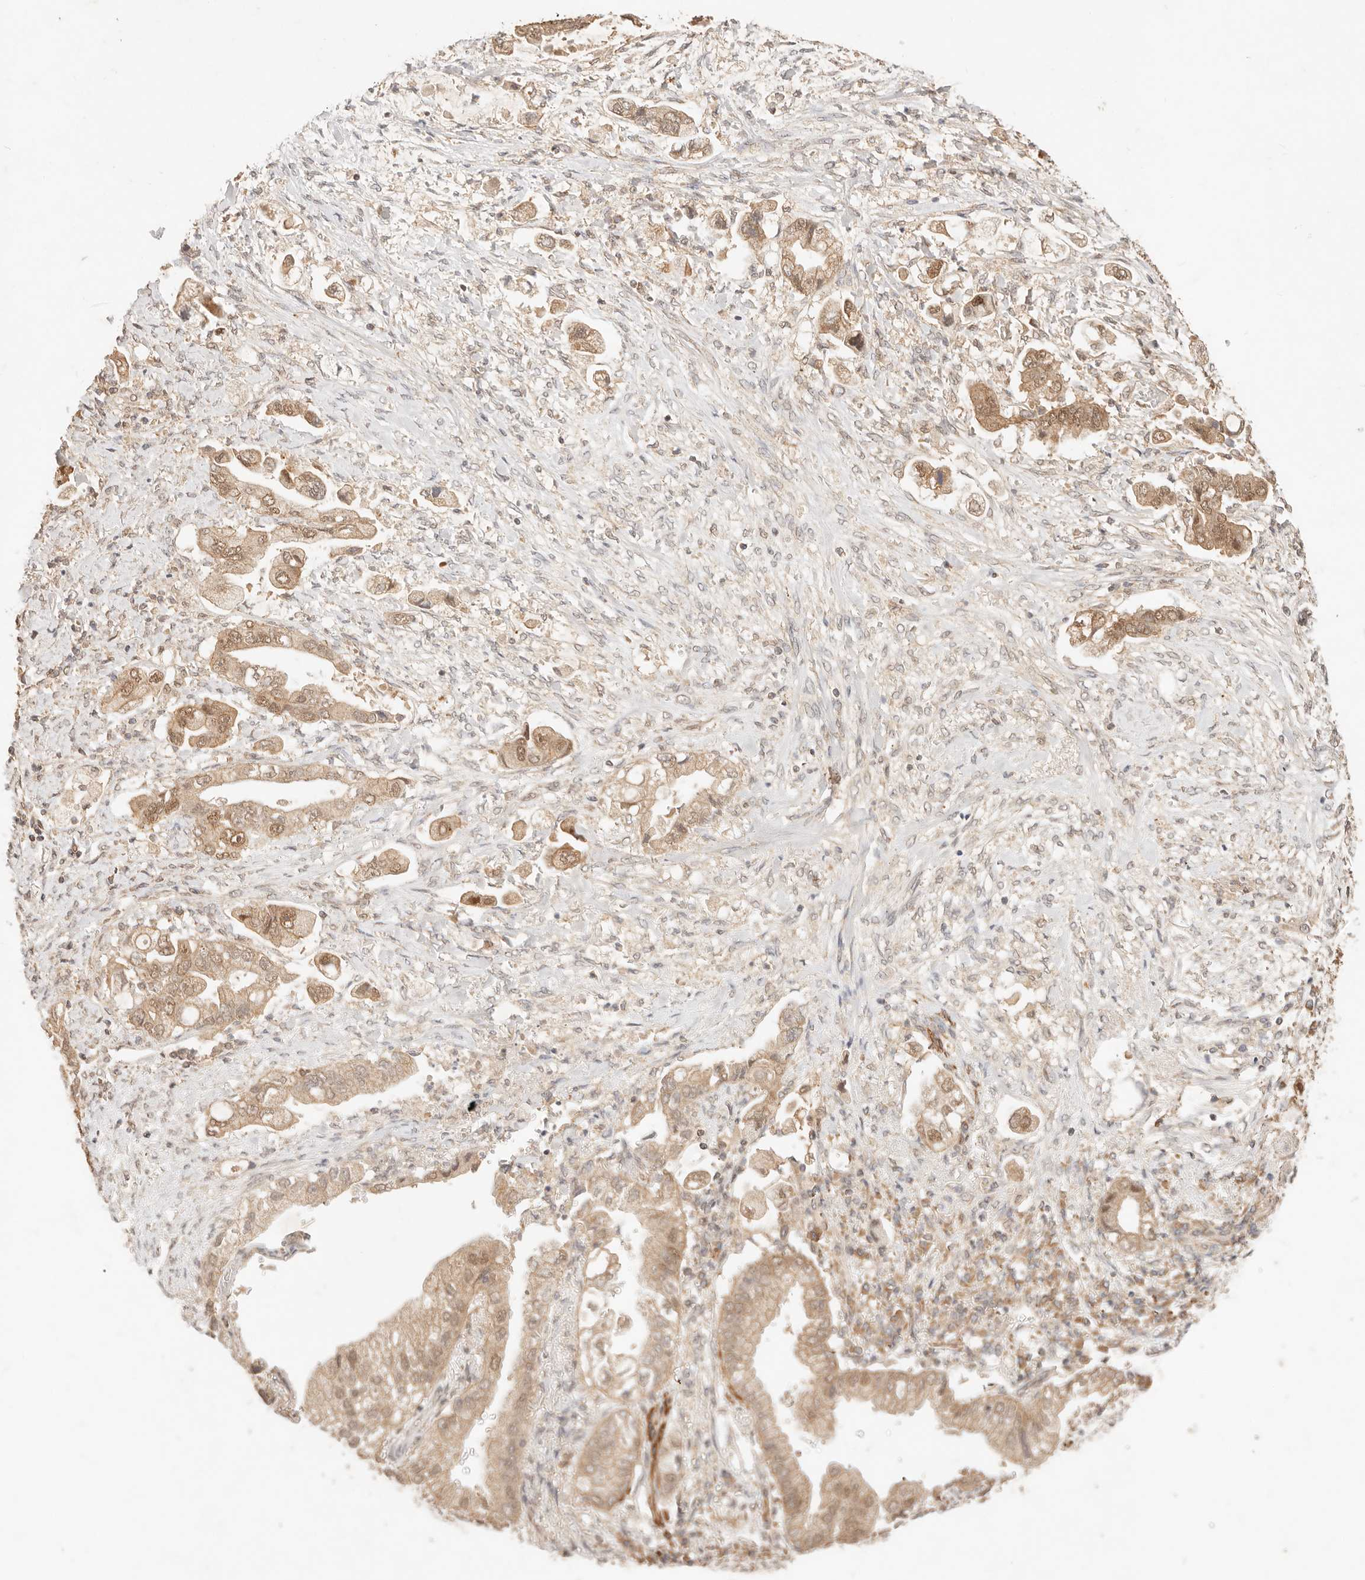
{"staining": {"intensity": "moderate", "quantity": ">75%", "location": "cytoplasmic/membranous,nuclear"}, "tissue": "stomach cancer", "cell_type": "Tumor cells", "image_type": "cancer", "snomed": [{"axis": "morphology", "description": "Adenocarcinoma, NOS"}, {"axis": "topography", "description": "Stomach"}], "caption": "A medium amount of moderate cytoplasmic/membranous and nuclear expression is present in approximately >75% of tumor cells in stomach adenocarcinoma tissue.", "gene": "TRIM11", "patient": {"sex": "male", "age": 62}}